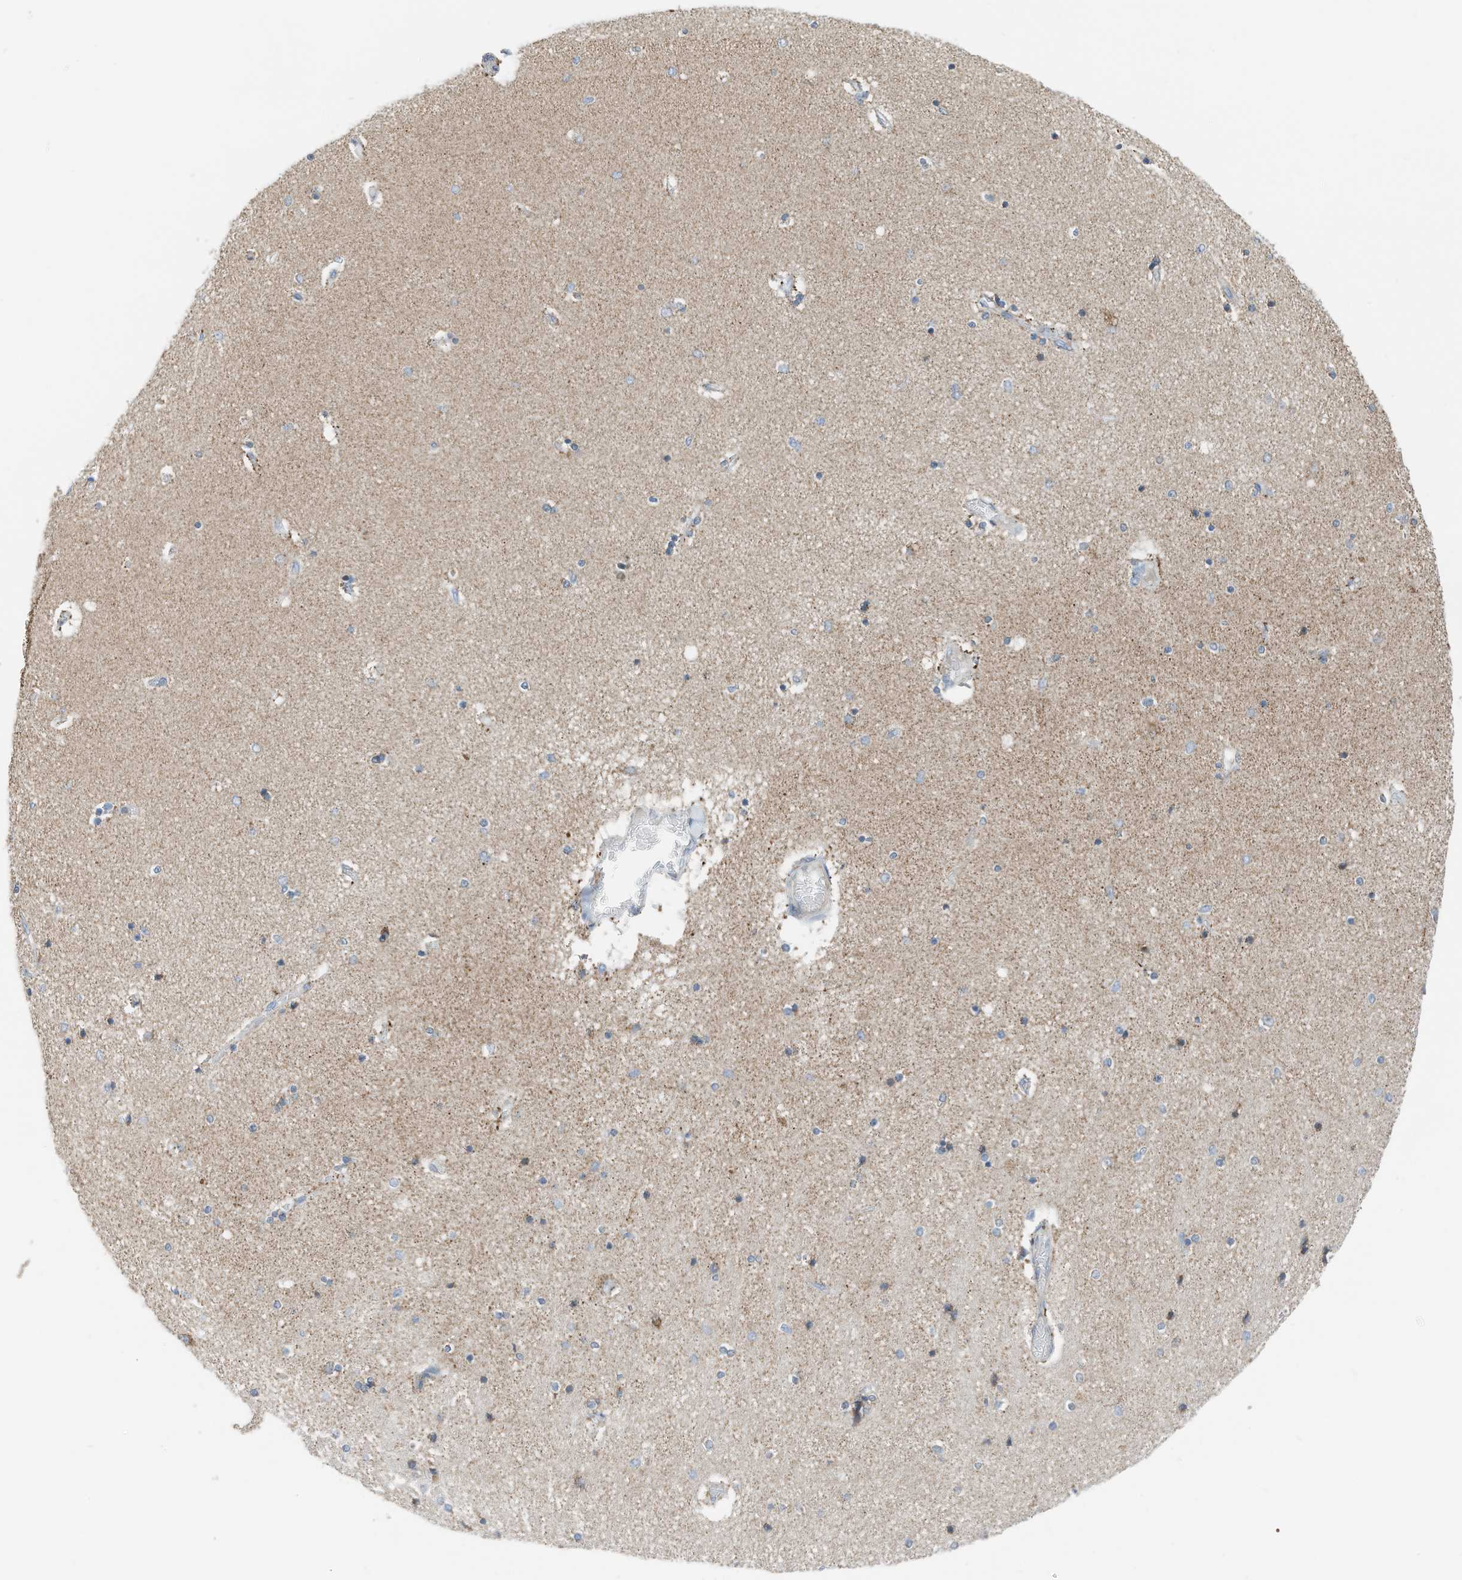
{"staining": {"intensity": "negative", "quantity": "none", "location": "none"}, "tissue": "hippocampus", "cell_type": "Glial cells", "image_type": "normal", "snomed": [{"axis": "morphology", "description": "Normal tissue, NOS"}, {"axis": "topography", "description": "Hippocampus"}], "caption": "This is an IHC photomicrograph of unremarkable hippocampus. There is no staining in glial cells.", "gene": "RMND1", "patient": {"sex": "female", "age": 54}}